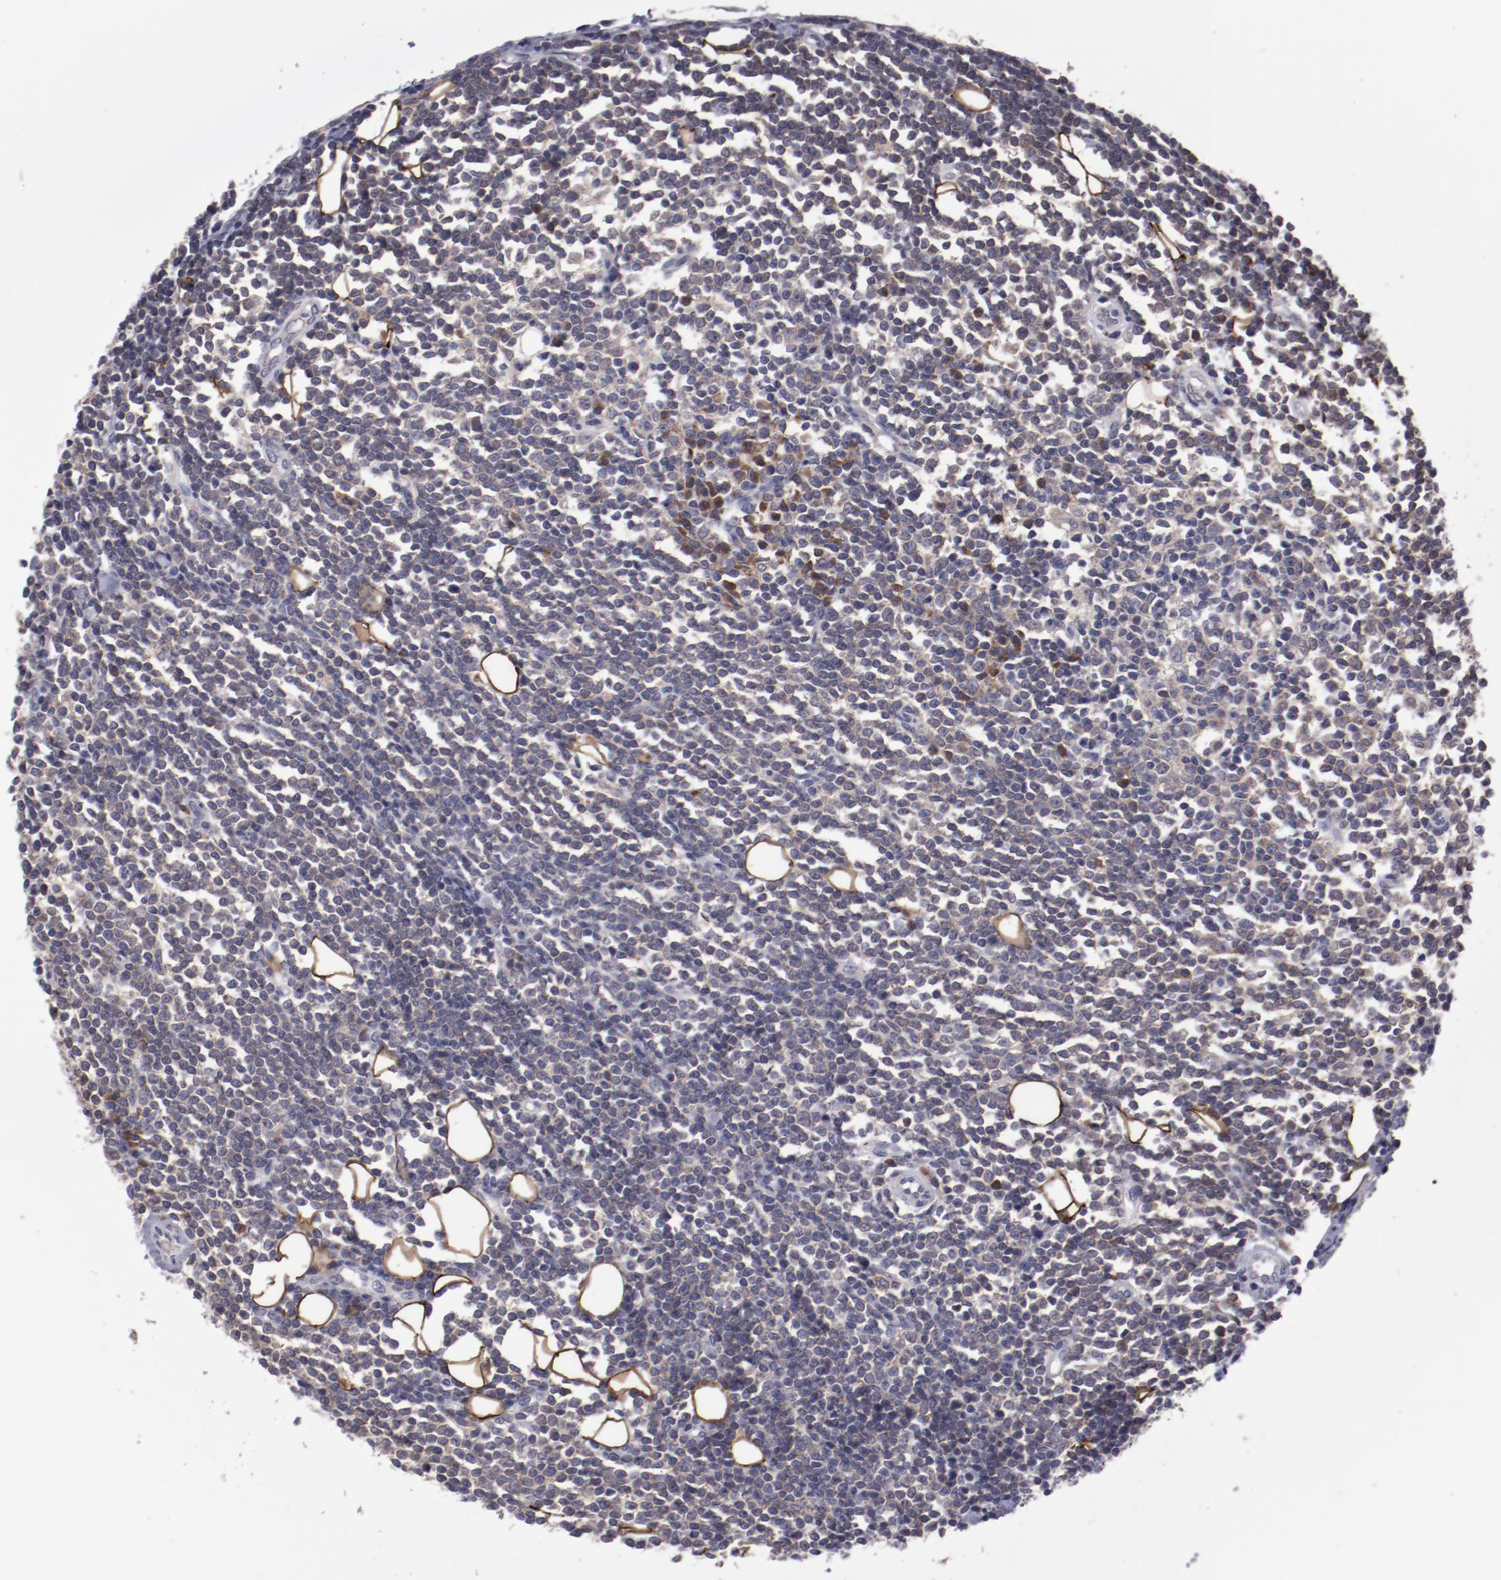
{"staining": {"intensity": "moderate", "quantity": "<25%", "location": "cytoplasmic/membranous"}, "tissue": "lymphoma", "cell_type": "Tumor cells", "image_type": "cancer", "snomed": [{"axis": "morphology", "description": "Malignant lymphoma, non-Hodgkin's type, Low grade"}, {"axis": "topography", "description": "Soft tissue"}], "caption": "Immunohistochemistry (IHC) micrograph of human low-grade malignant lymphoma, non-Hodgkin's type stained for a protein (brown), which displays low levels of moderate cytoplasmic/membranous staining in about <25% of tumor cells.", "gene": "IL12A", "patient": {"sex": "male", "age": 92}}